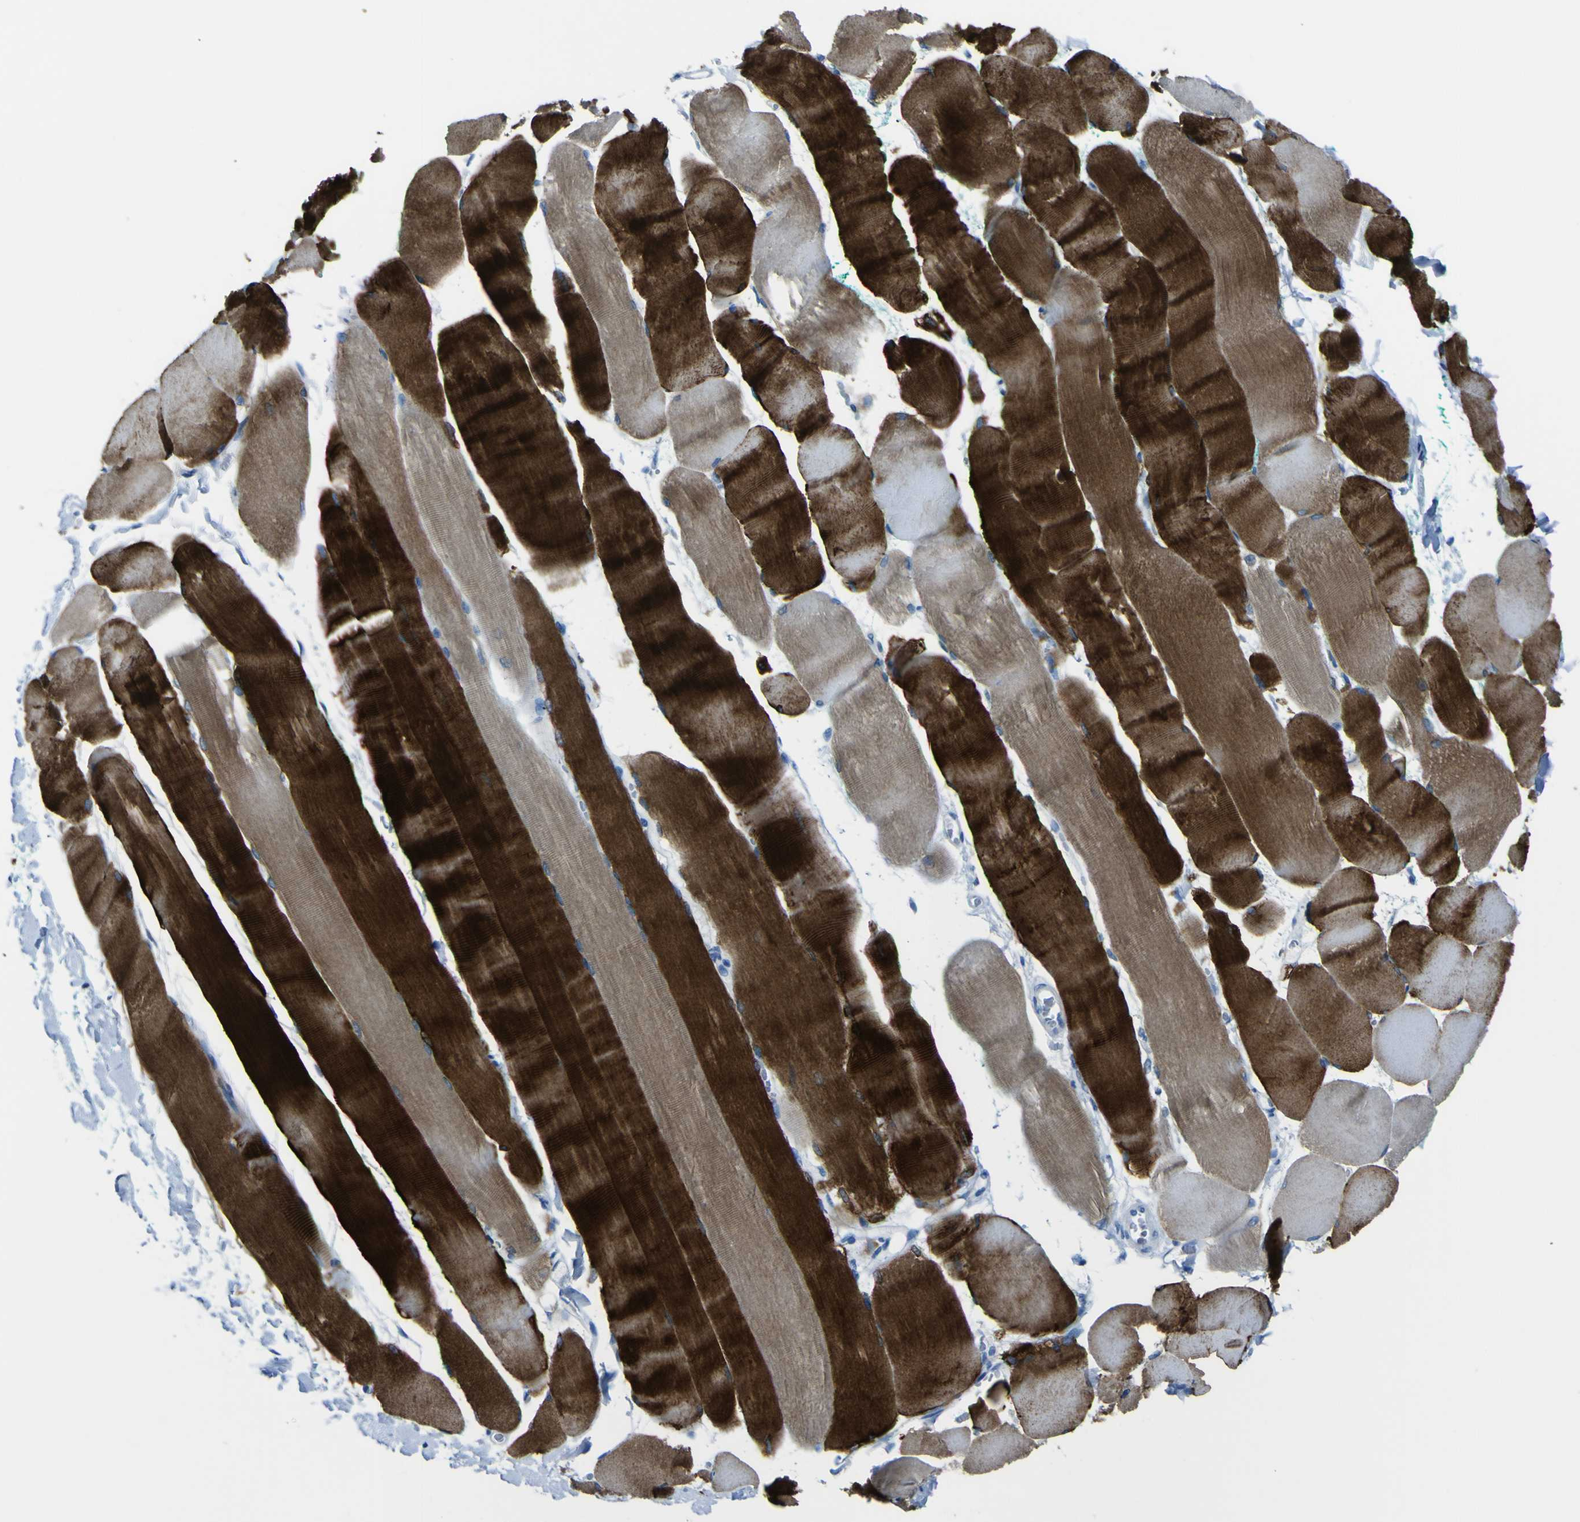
{"staining": {"intensity": "strong", "quantity": ">75%", "location": "cytoplasmic/membranous"}, "tissue": "skeletal muscle", "cell_type": "Myocytes", "image_type": "normal", "snomed": [{"axis": "morphology", "description": "Normal tissue, NOS"}, {"axis": "morphology", "description": "Squamous cell carcinoma, NOS"}, {"axis": "topography", "description": "Skeletal muscle"}], "caption": "Immunohistochemical staining of normal skeletal muscle reveals strong cytoplasmic/membranous protein positivity in about >75% of myocytes.", "gene": "PHKG1", "patient": {"sex": "male", "age": 51}}